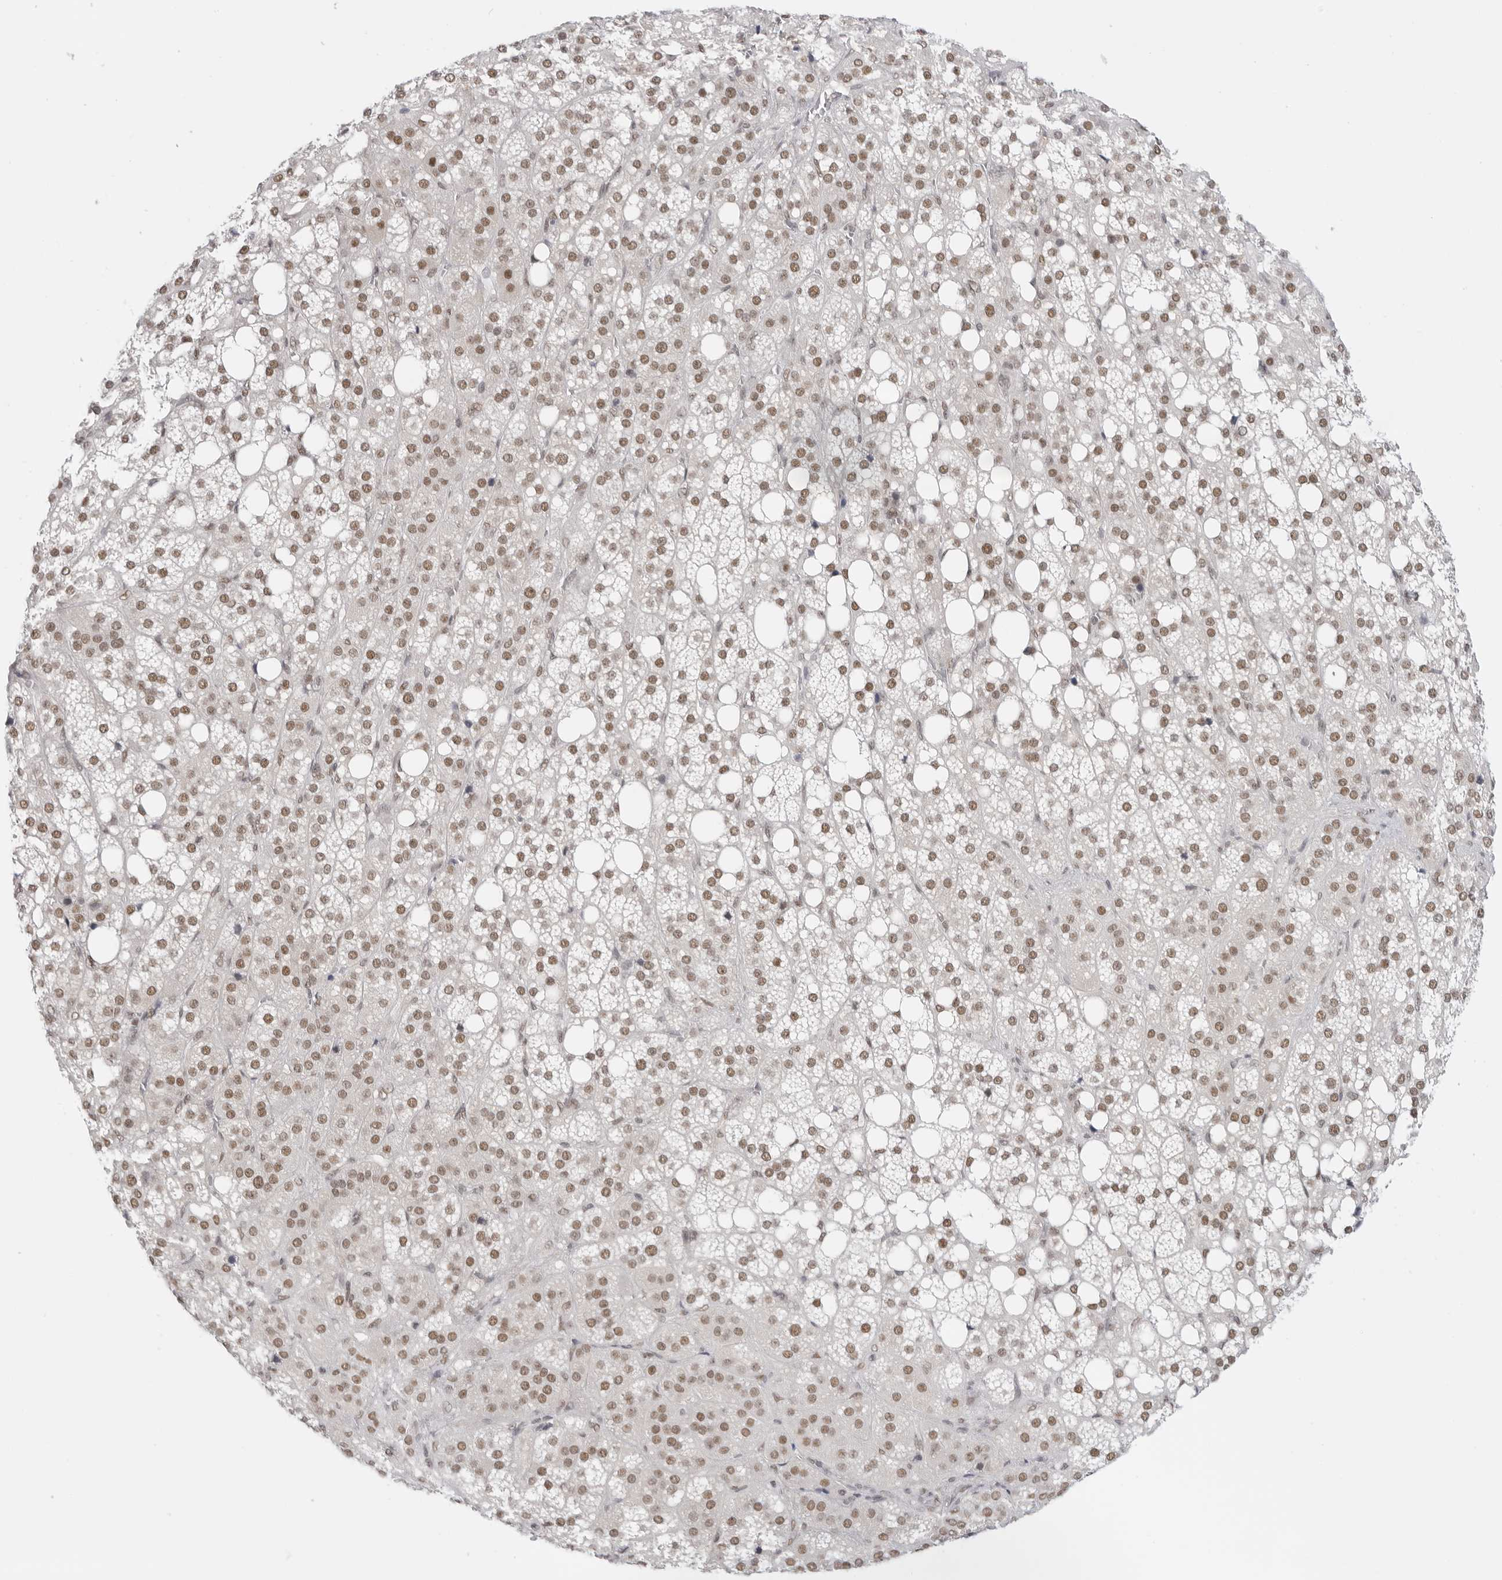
{"staining": {"intensity": "moderate", "quantity": ">75%", "location": "nuclear"}, "tissue": "adrenal gland", "cell_type": "Glandular cells", "image_type": "normal", "snomed": [{"axis": "morphology", "description": "Normal tissue, NOS"}, {"axis": "topography", "description": "Adrenal gland"}], "caption": "Glandular cells demonstrate moderate nuclear positivity in about >75% of cells in benign adrenal gland. (brown staining indicates protein expression, while blue staining denotes nuclei).", "gene": "RPA2", "patient": {"sex": "female", "age": 59}}